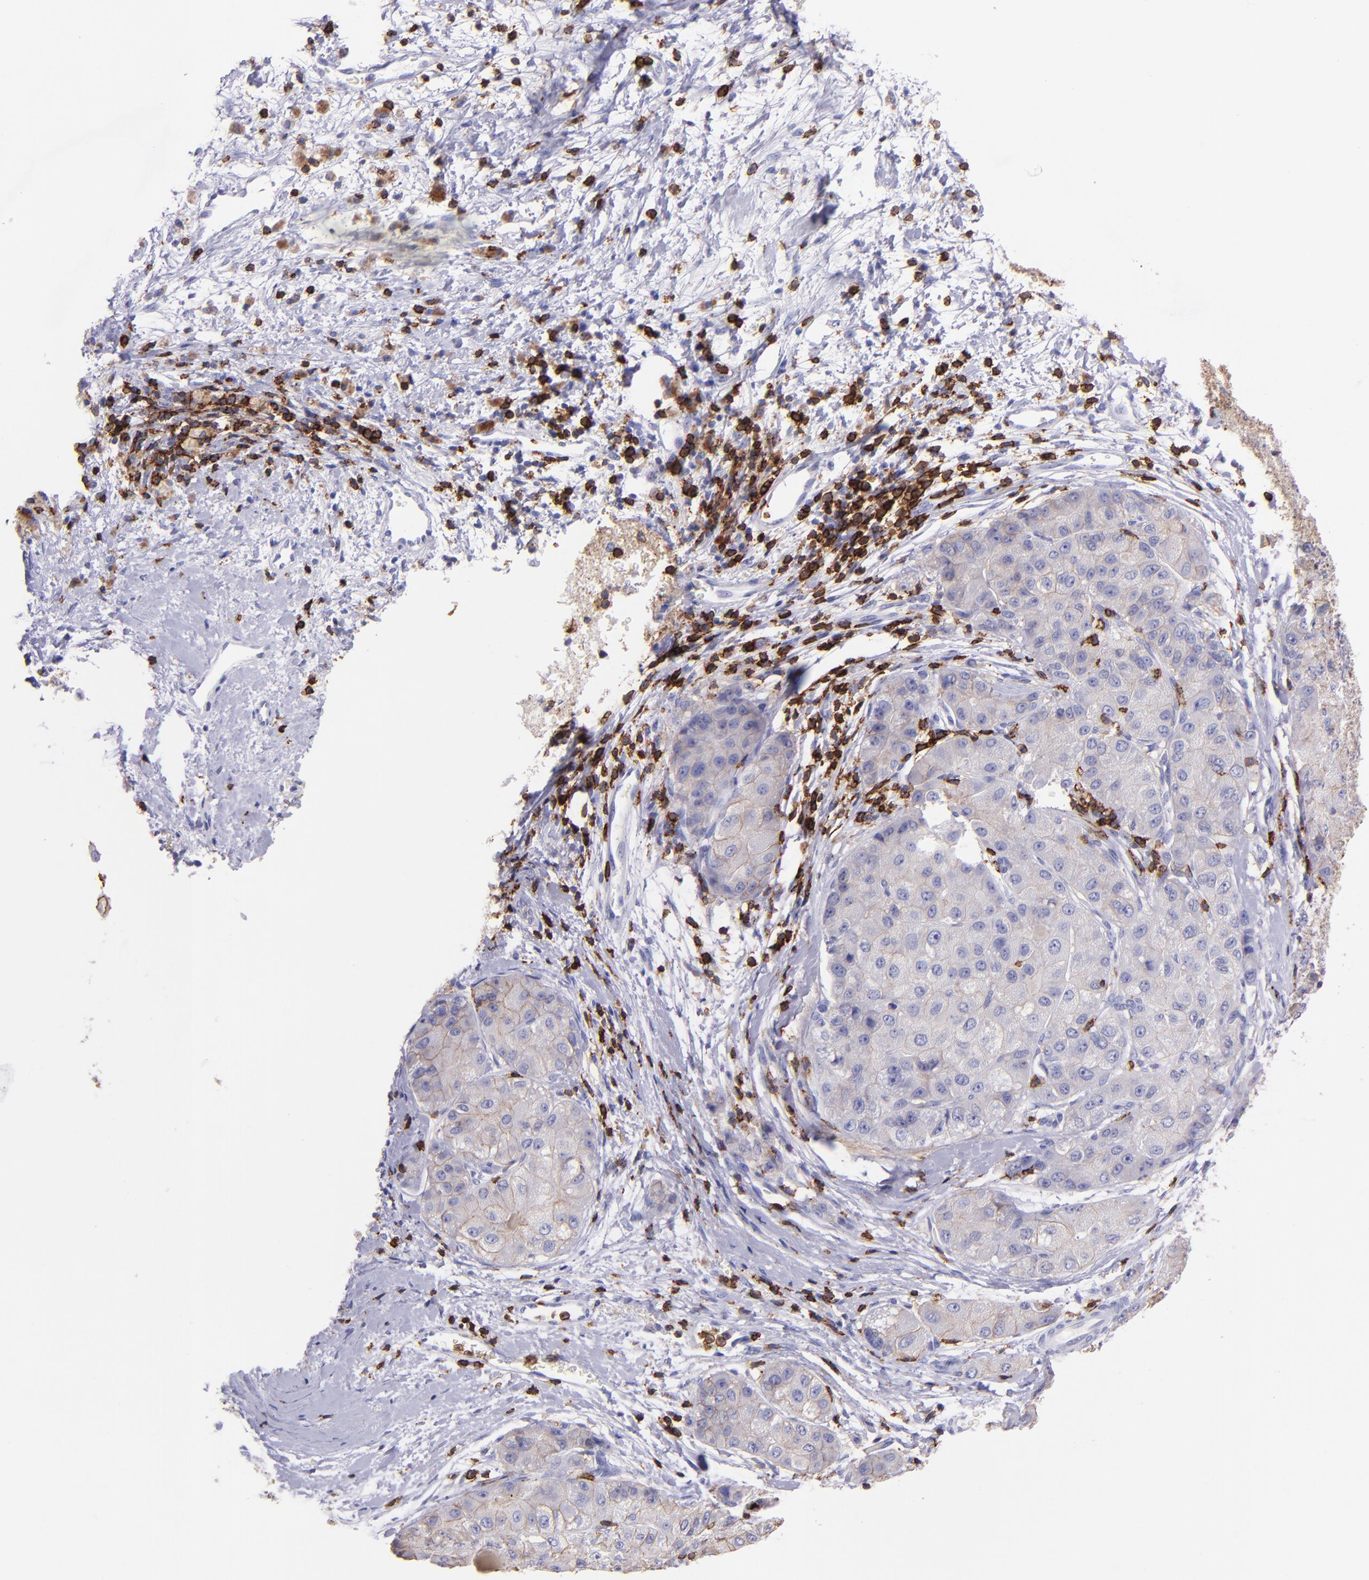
{"staining": {"intensity": "weak", "quantity": ">75%", "location": "cytoplasmic/membranous"}, "tissue": "liver cancer", "cell_type": "Tumor cells", "image_type": "cancer", "snomed": [{"axis": "morphology", "description": "Carcinoma, Hepatocellular, NOS"}, {"axis": "topography", "description": "Liver"}], "caption": "Liver cancer (hepatocellular carcinoma) was stained to show a protein in brown. There is low levels of weak cytoplasmic/membranous staining in approximately >75% of tumor cells.", "gene": "SPN", "patient": {"sex": "male", "age": 80}}